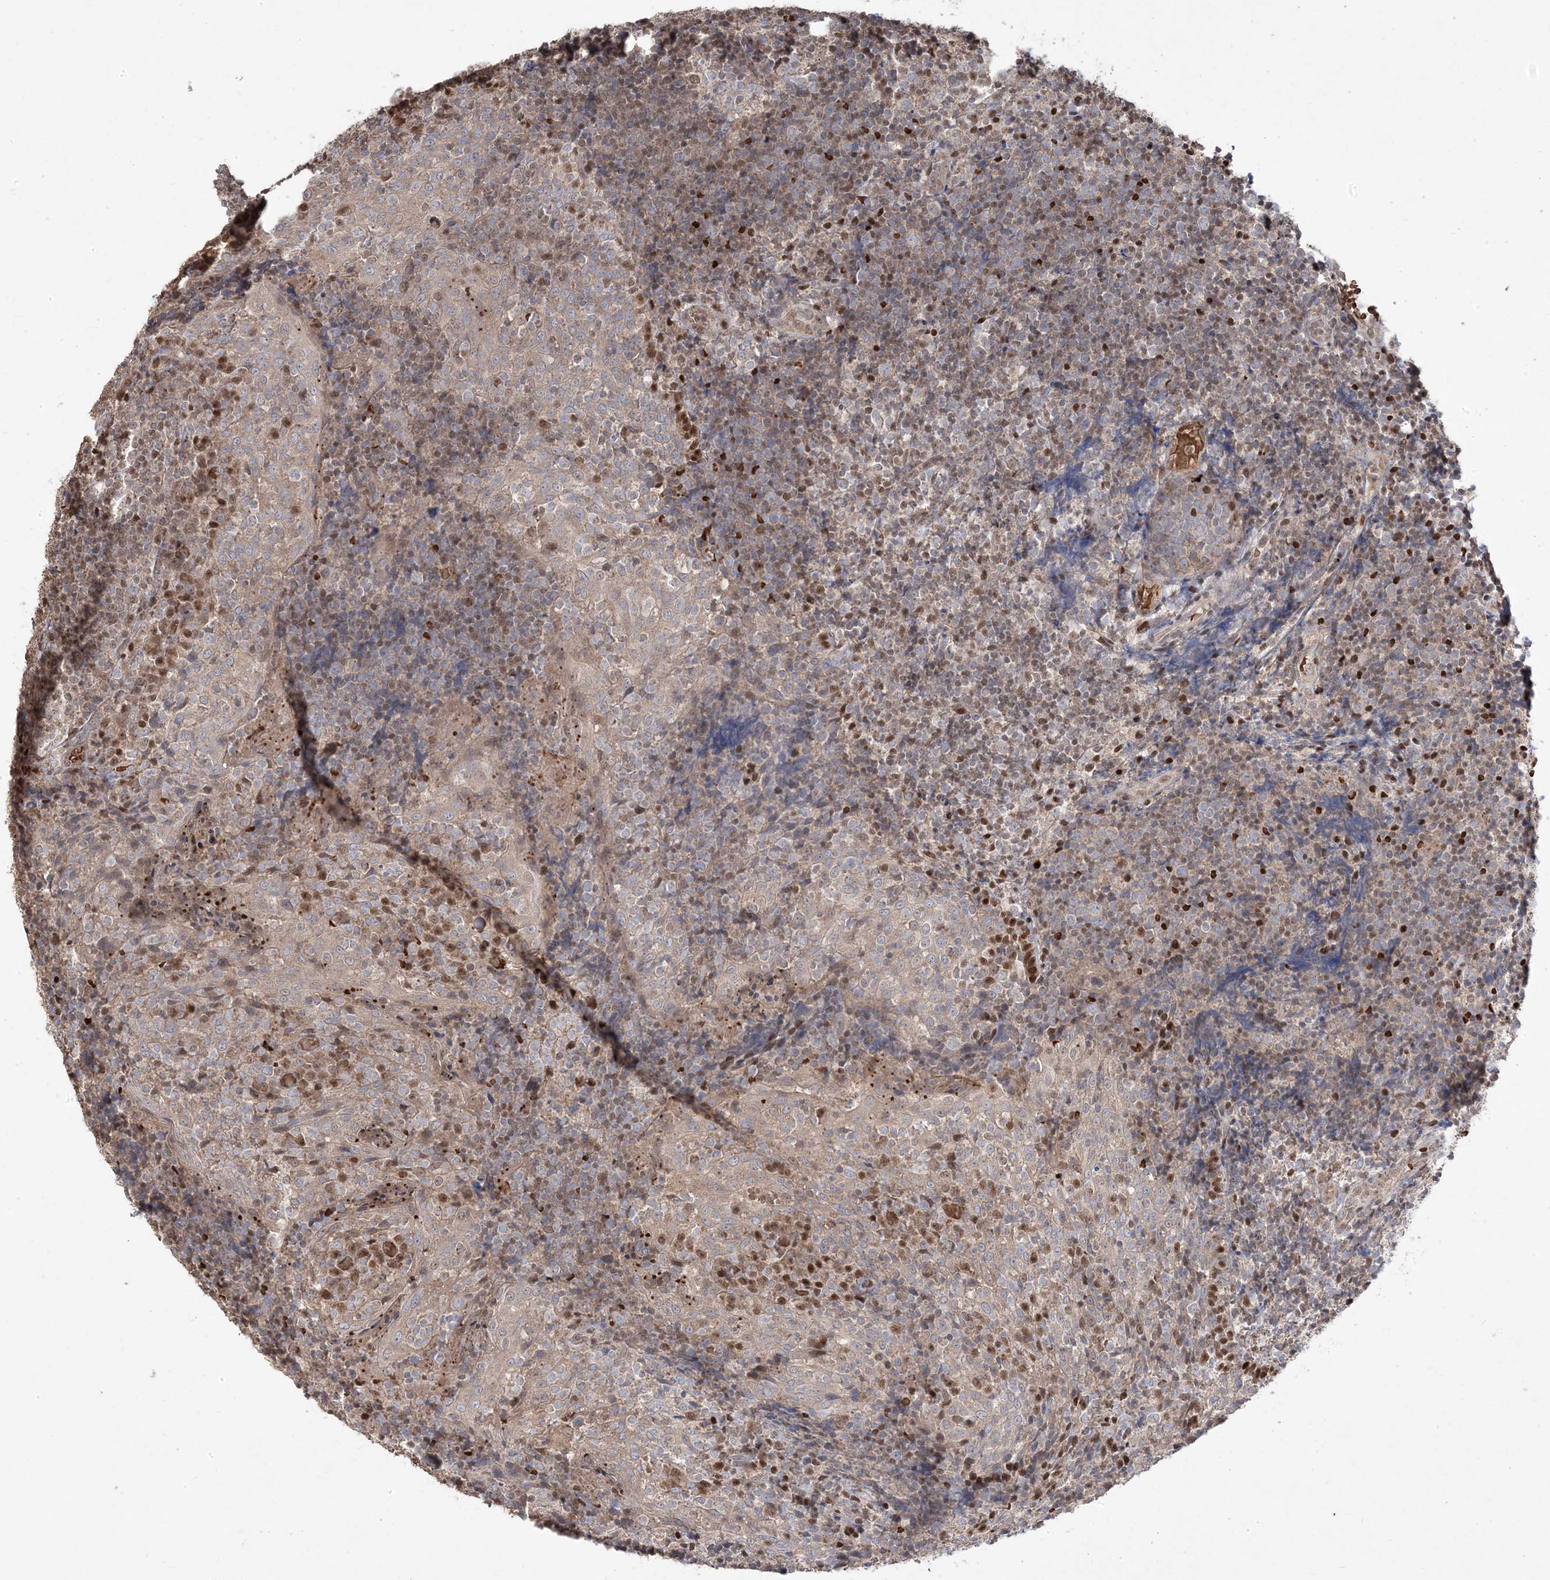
{"staining": {"intensity": "moderate", "quantity": "25%-75%", "location": "nuclear"}, "tissue": "tonsil", "cell_type": "Non-germinal center cells", "image_type": "normal", "snomed": [{"axis": "morphology", "description": "Normal tissue, NOS"}, {"axis": "topography", "description": "Tonsil"}], "caption": "Protein staining by IHC demonstrates moderate nuclear staining in approximately 25%-75% of non-germinal center cells in unremarkable tonsil. (Stains: DAB in brown, nuclei in blue, Microscopy: brightfield microscopy at high magnification).", "gene": "PPOX", "patient": {"sex": "female", "age": 19}}